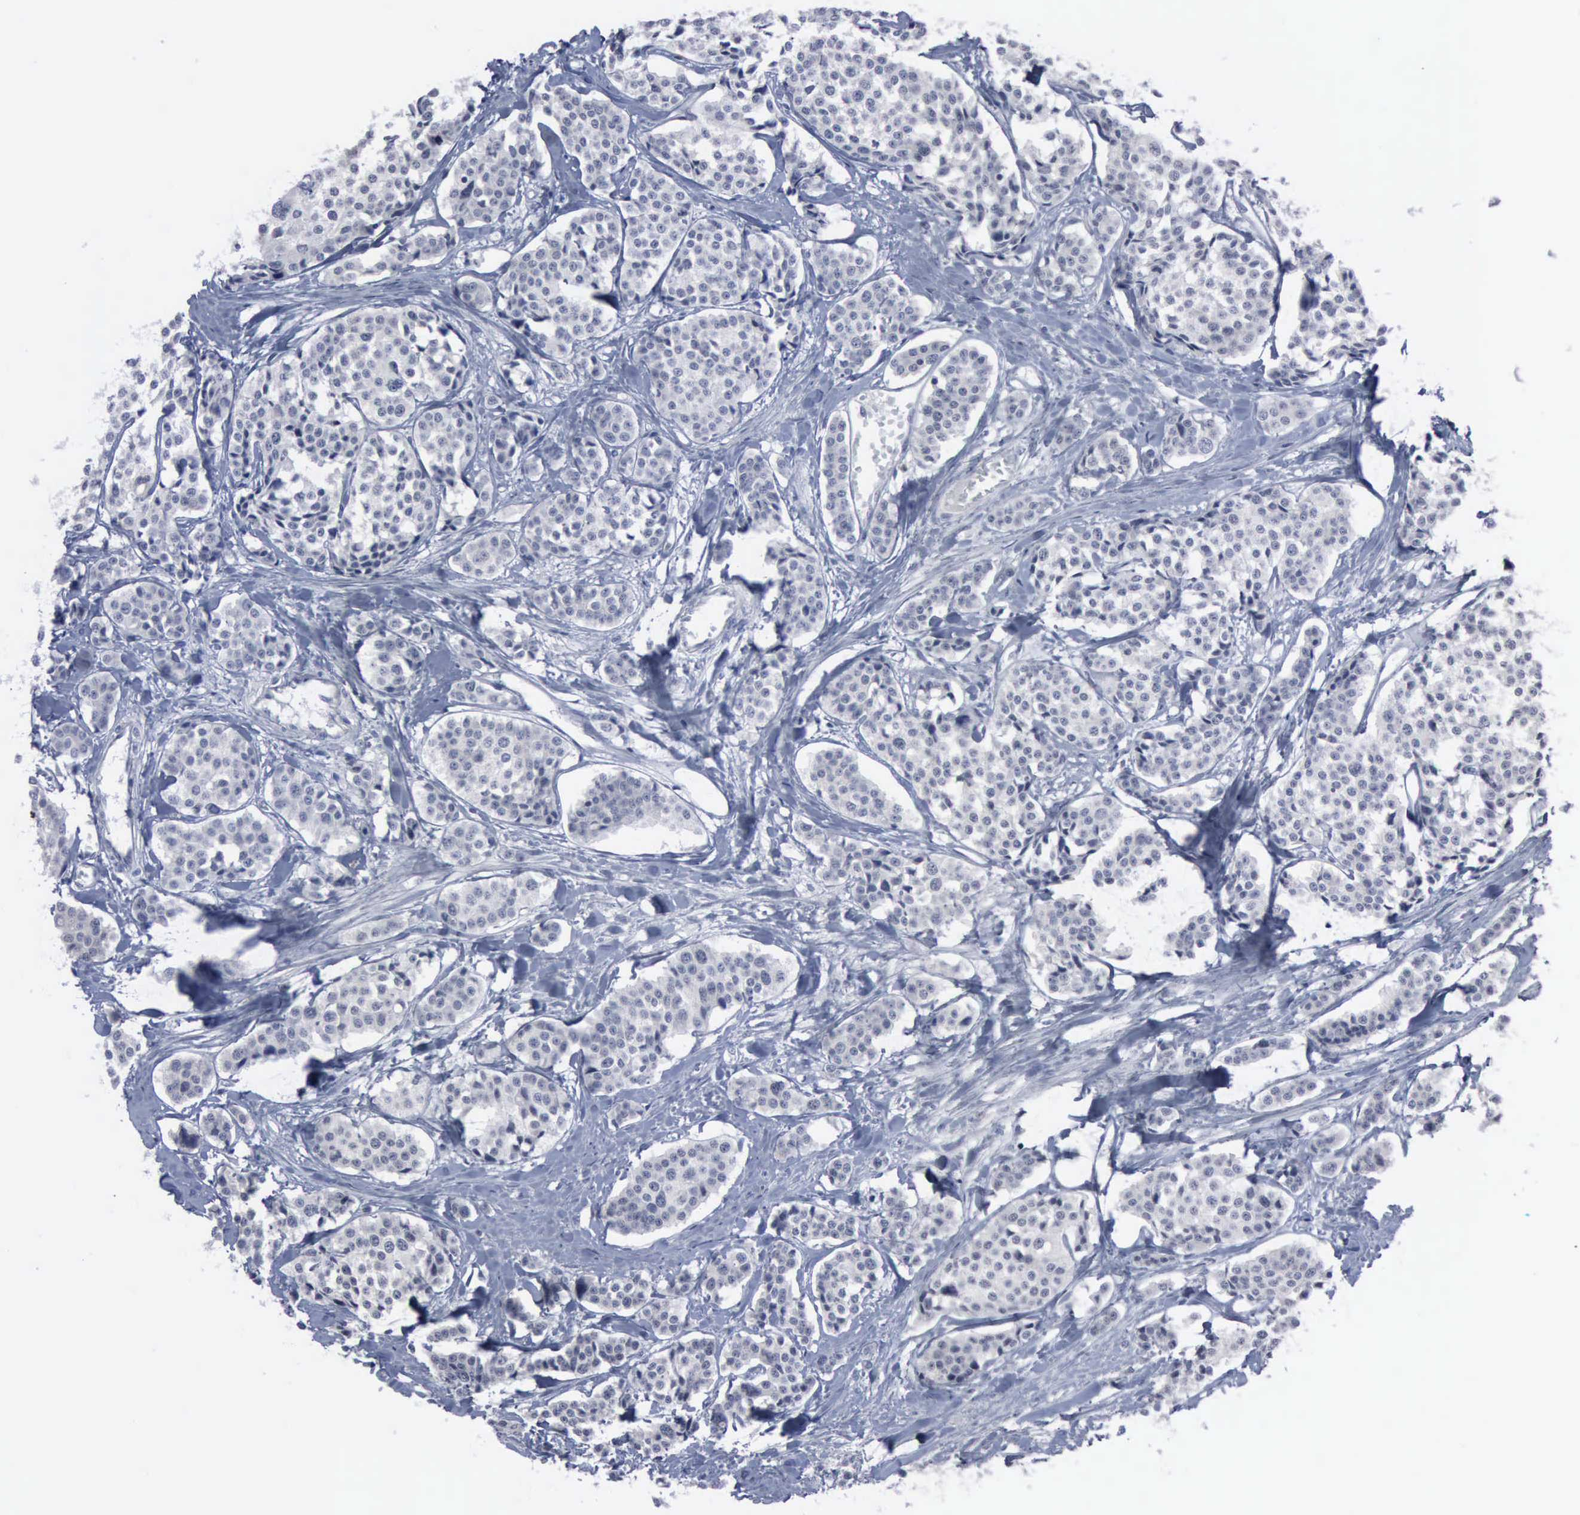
{"staining": {"intensity": "negative", "quantity": "none", "location": "none"}, "tissue": "carcinoid", "cell_type": "Tumor cells", "image_type": "cancer", "snomed": [{"axis": "morphology", "description": "Carcinoid, malignant, NOS"}, {"axis": "topography", "description": "Small intestine"}], "caption": "There is no significant expression in tumor cells of carcinoid.", "gene": "MCM5", "patient": {"sex": "male", "age": 60}}